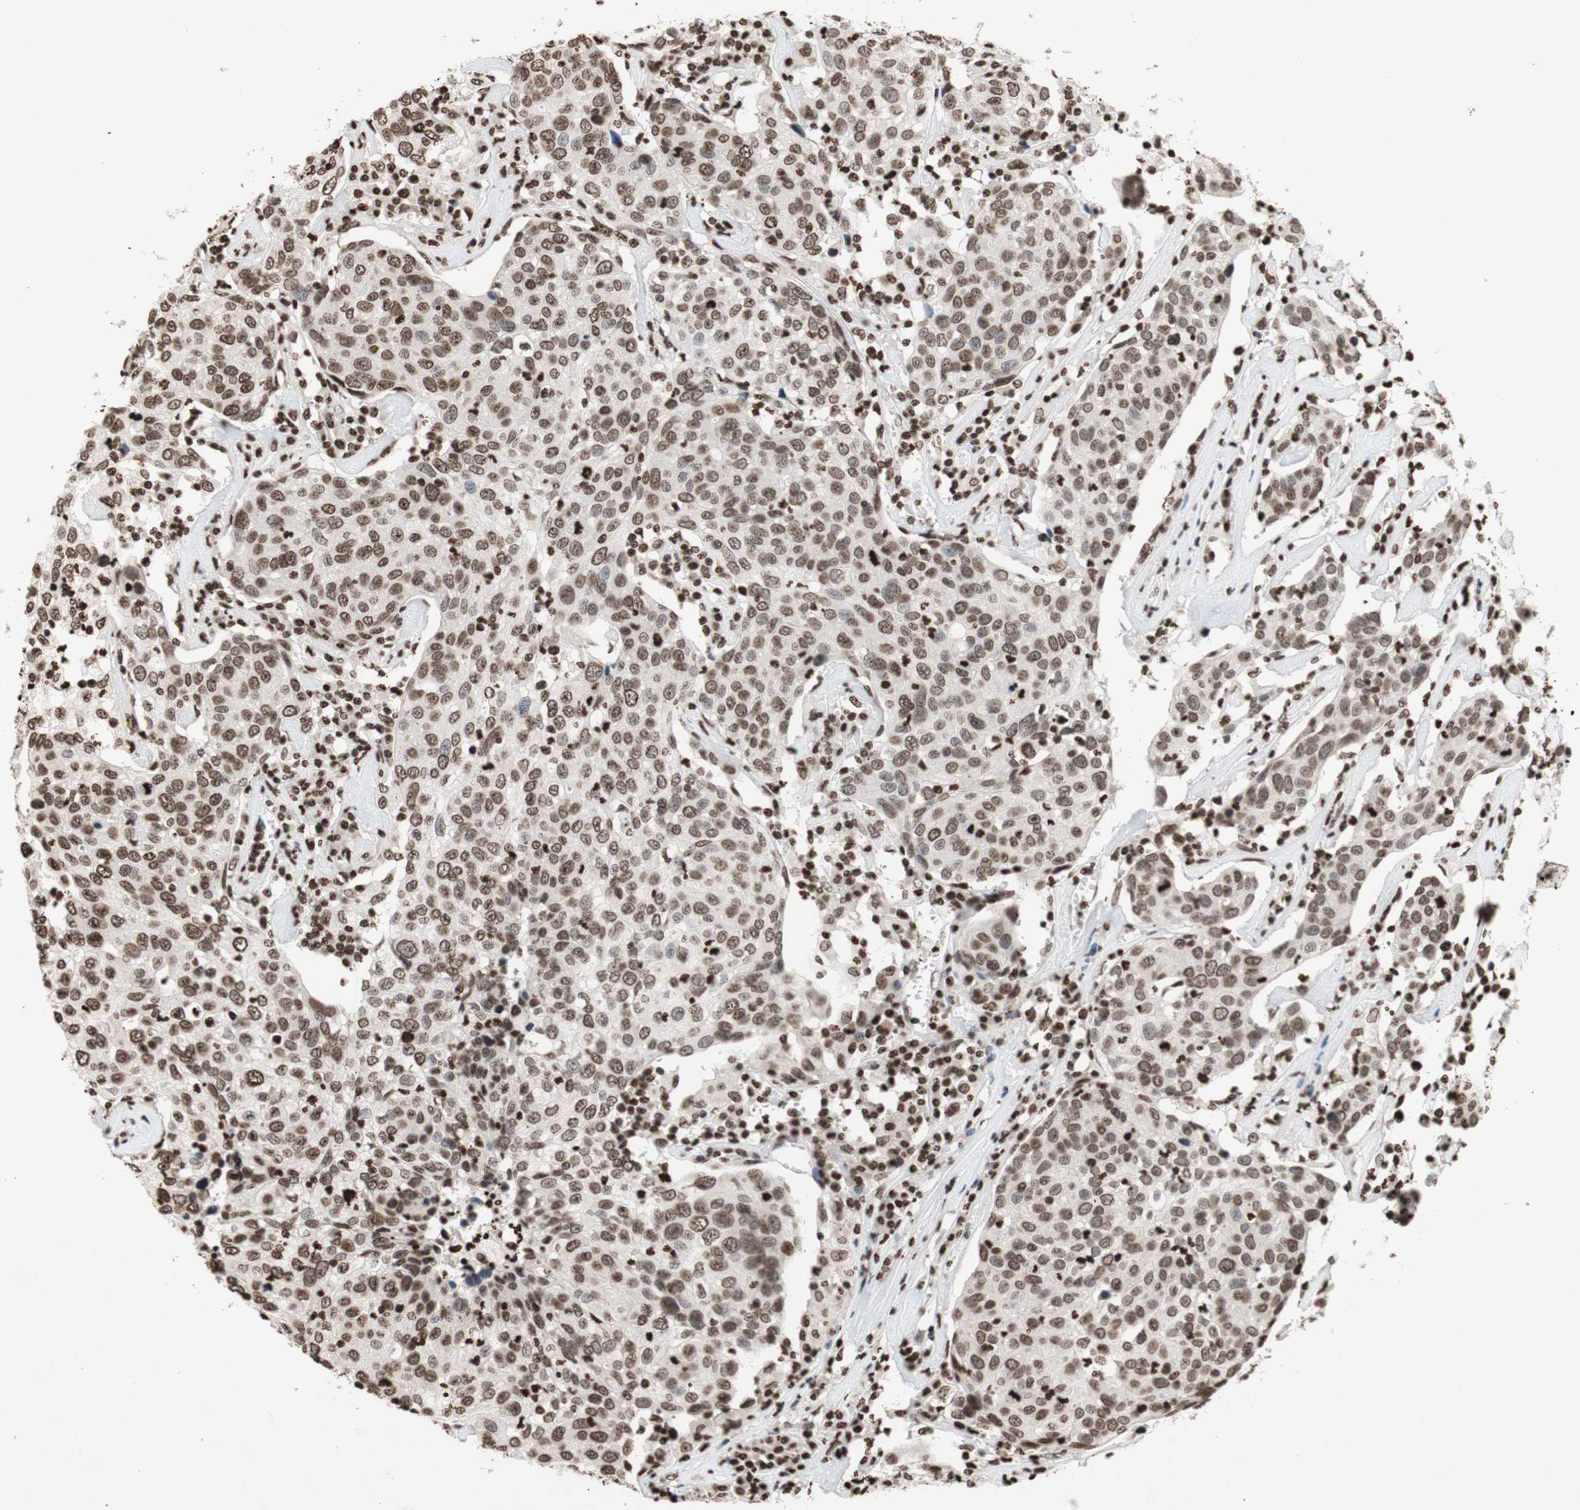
{"staining": {"intensity": "moderate", "quantity": ">75%", "location": "nuclear"}, "tissue": "head and neck cancer", "cell_type": "Tumor cells", "image_type": "cancer", "snomed": [{"axis": "morphology", "description": "Adenocarcinoma, NOS"}, {"axis": "topography", "description": "Salivary gland"}, {"axis": "topography", "description": "Head-Neck"}], "caption": "Moderate nuclear protein staining is identified in approximately >75% of tumor cells in head and neck cancer.", "gene": "NCOA3", "patient": {"sex": "female", "age": 65}}